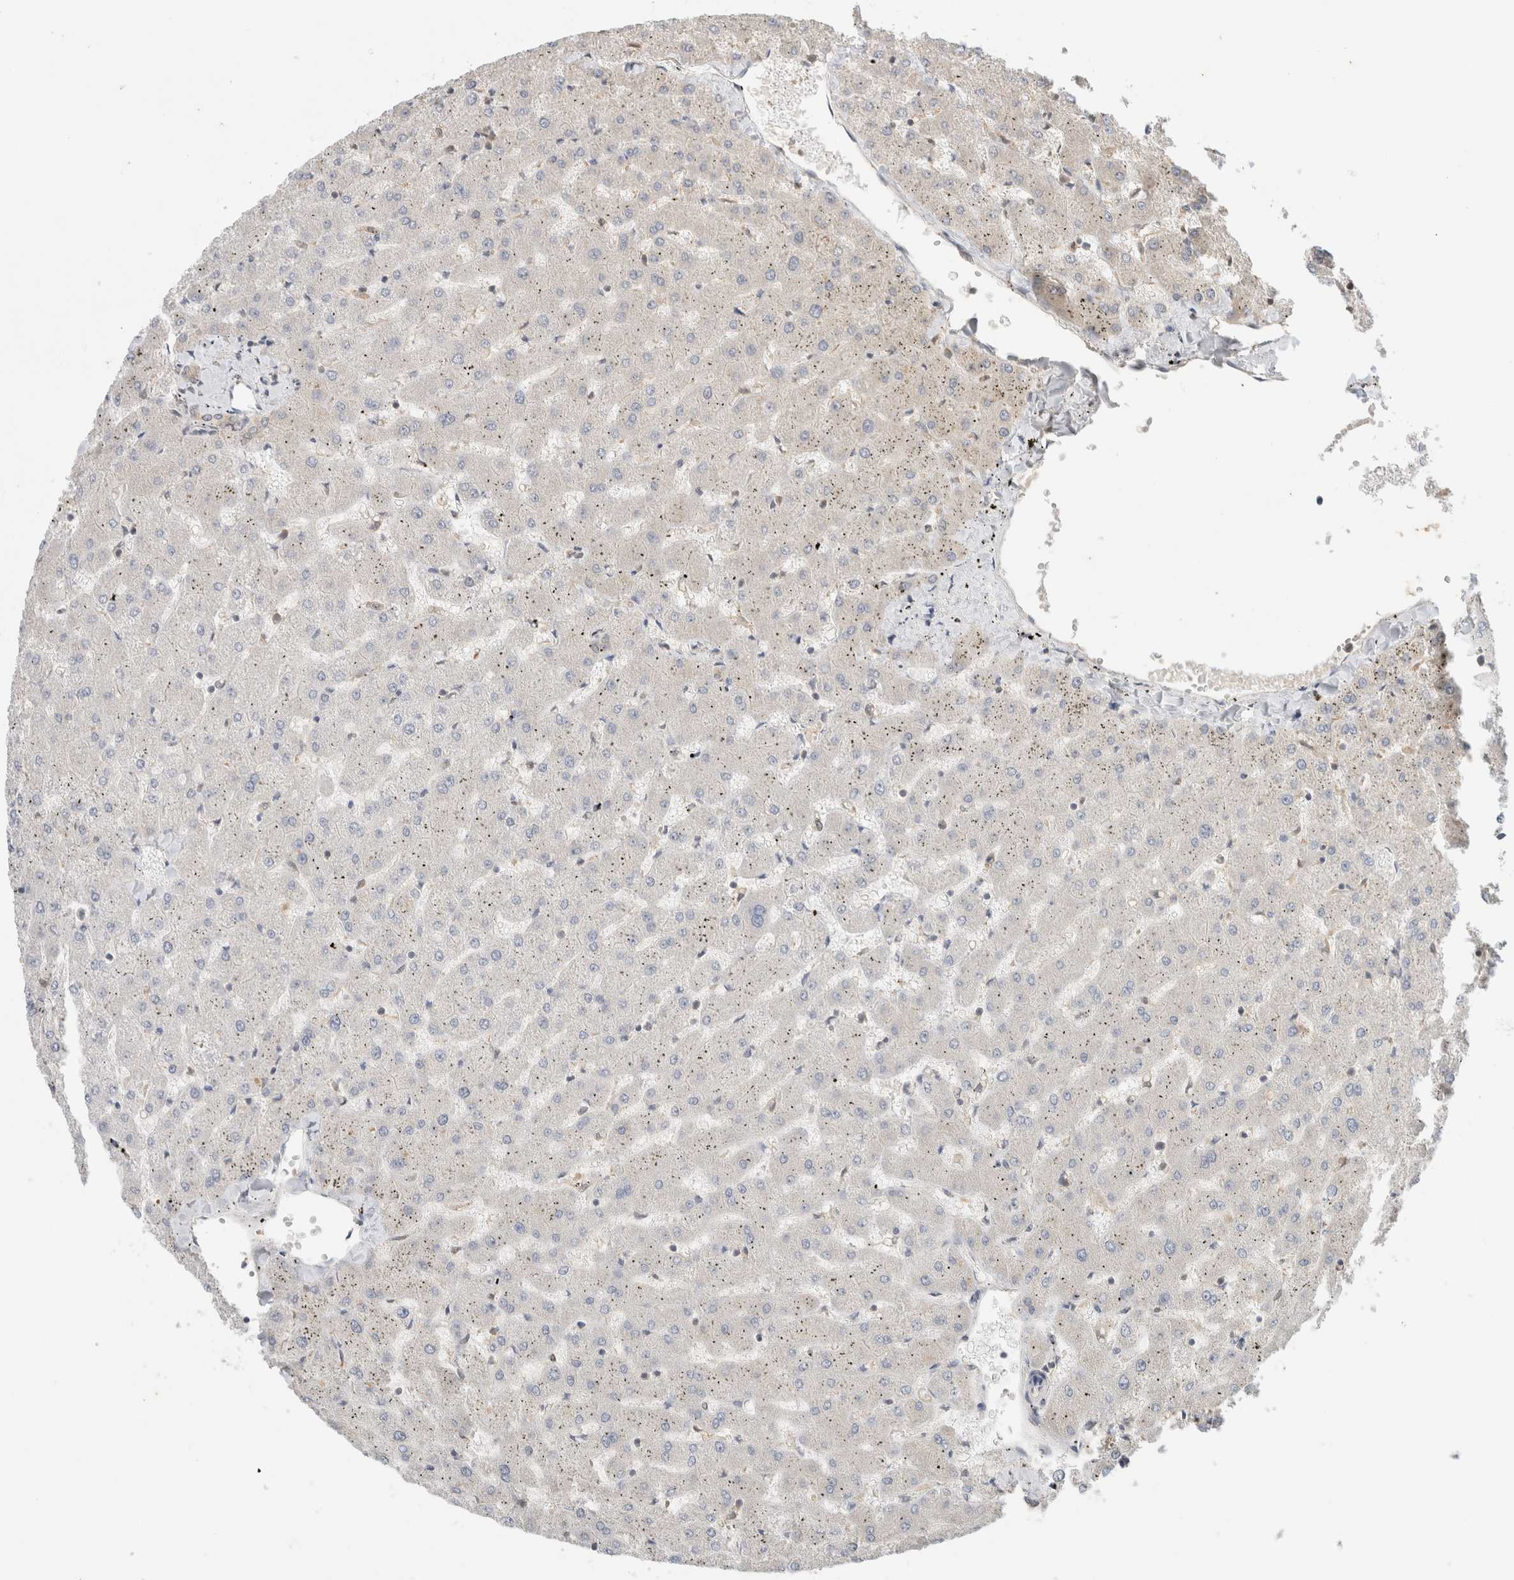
{"staining": {"intensity": "moderate", "quantity": ">75%", "location": "cytoplasmic/membranous"}, "tissue": "liver", "cell_type": "Cholangiocytes", "image_type": "normal", "snomed": [{"axis": "morphology", "description": "Normal tissue, NOS"}, {"axis": "topography", "description": "Liver"}], "caption": "IHC of normal liver reveals medium levels of moderate cytoplasmic/membranous staining in approximately >75% of cholangiocytes.", "gene": "YWHAH", "patient": {"sex": "female", "age": 63}}